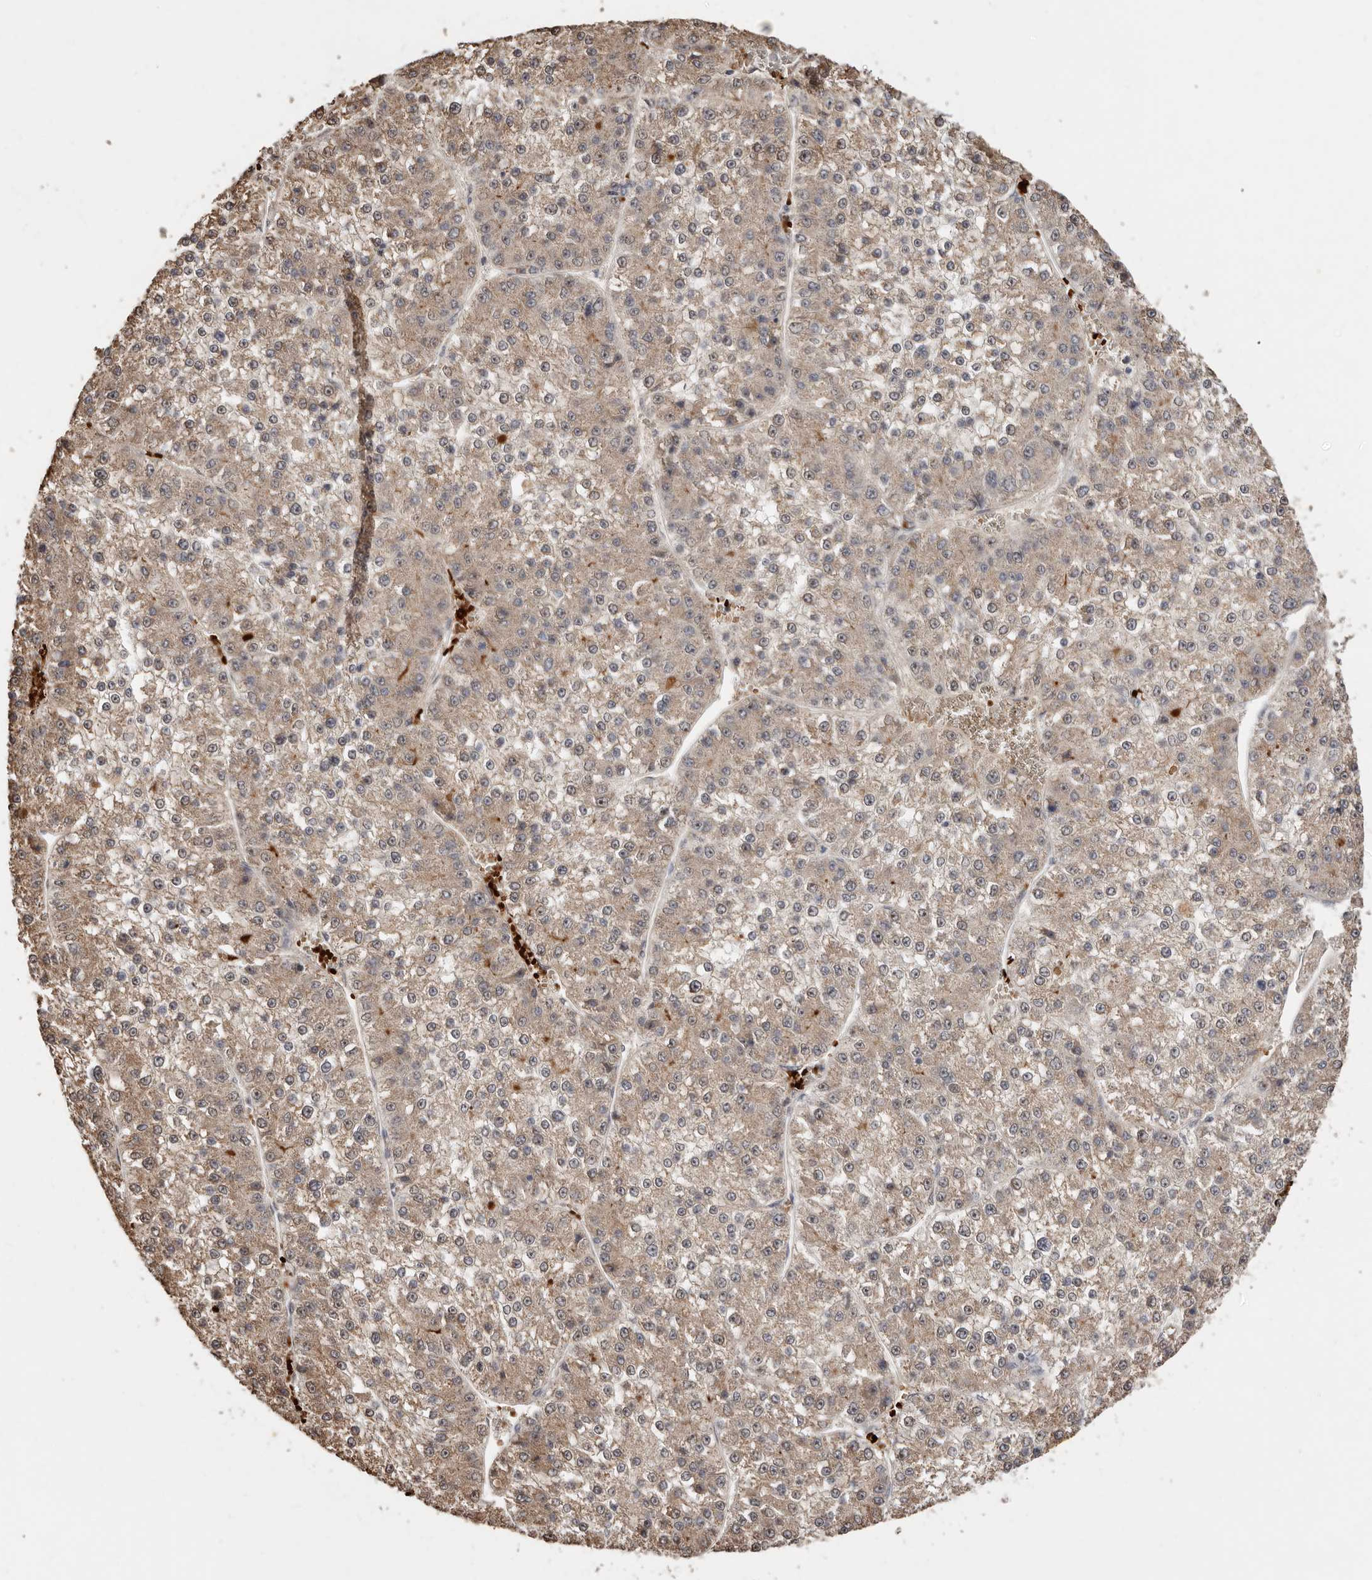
{"staining": {"intensity": "weak", "quantity": ">75%", "location": "cytoplasmic/membranous"}, "tissue": "liver cancer", "cell_type": "Tumor cells", "image_type": "cancer", "snomed": [{"axis": "morphology", "description": "Carcinoma, Hepatocellular, NOS"}, {"axis": "topography", "description": "Liver"}], "caption": "This photomicrograph exhibits IHC staining of human liver hepatocellular carcinoma, with low weak cytoplasmic/membranous expression in approximately >75% of tumor cells.", "gene": "GRAMD2A", "patient": {"sex": "female", "age": 73}}